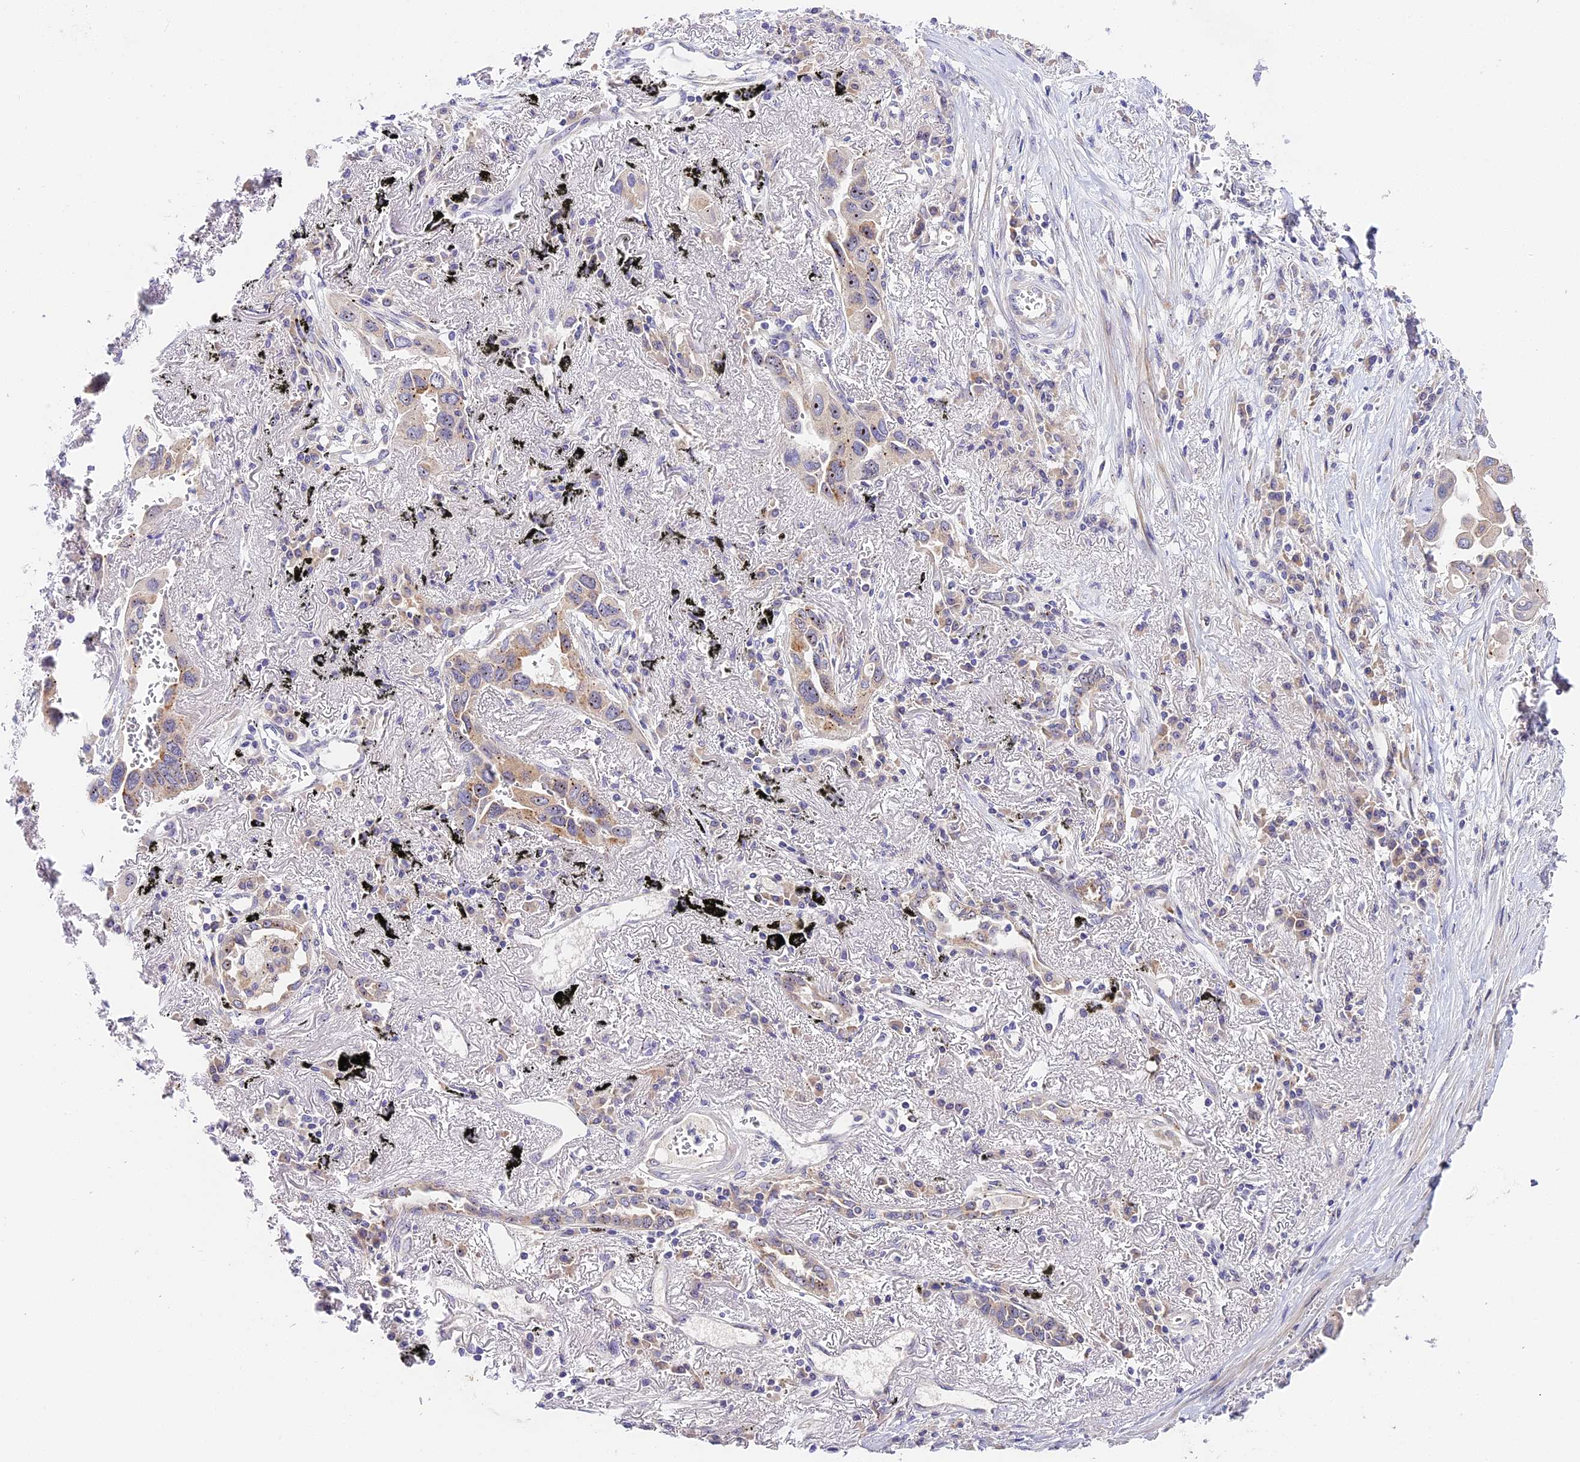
{"staining": {"intensity": "weak", "quantity": "25%-75%", "location": "cytoplasmic/membranous,nuclear"}, "tissue": "lung cancer", "cell_type": "Tumor cells", "image_type": "cancer", "snomed": [{"axis": "morphology", "description": "Adenocarcinoma, NOS"}, {"axis": "topography", "description": "Lung"}], "caption": "A low amount of weak cytoplasmic/membranous and nuclear staining is appreciated in approximately 25%-75% of tumor cells in lung cancer (adenocarcinoma) tissue. The staining was performed using DAB, with brown indicating positive protein expression. Nuclei are stained blue with hematoxylin.", "gene": "RAD51", "patient": {"sex": "female", "age": 76}}